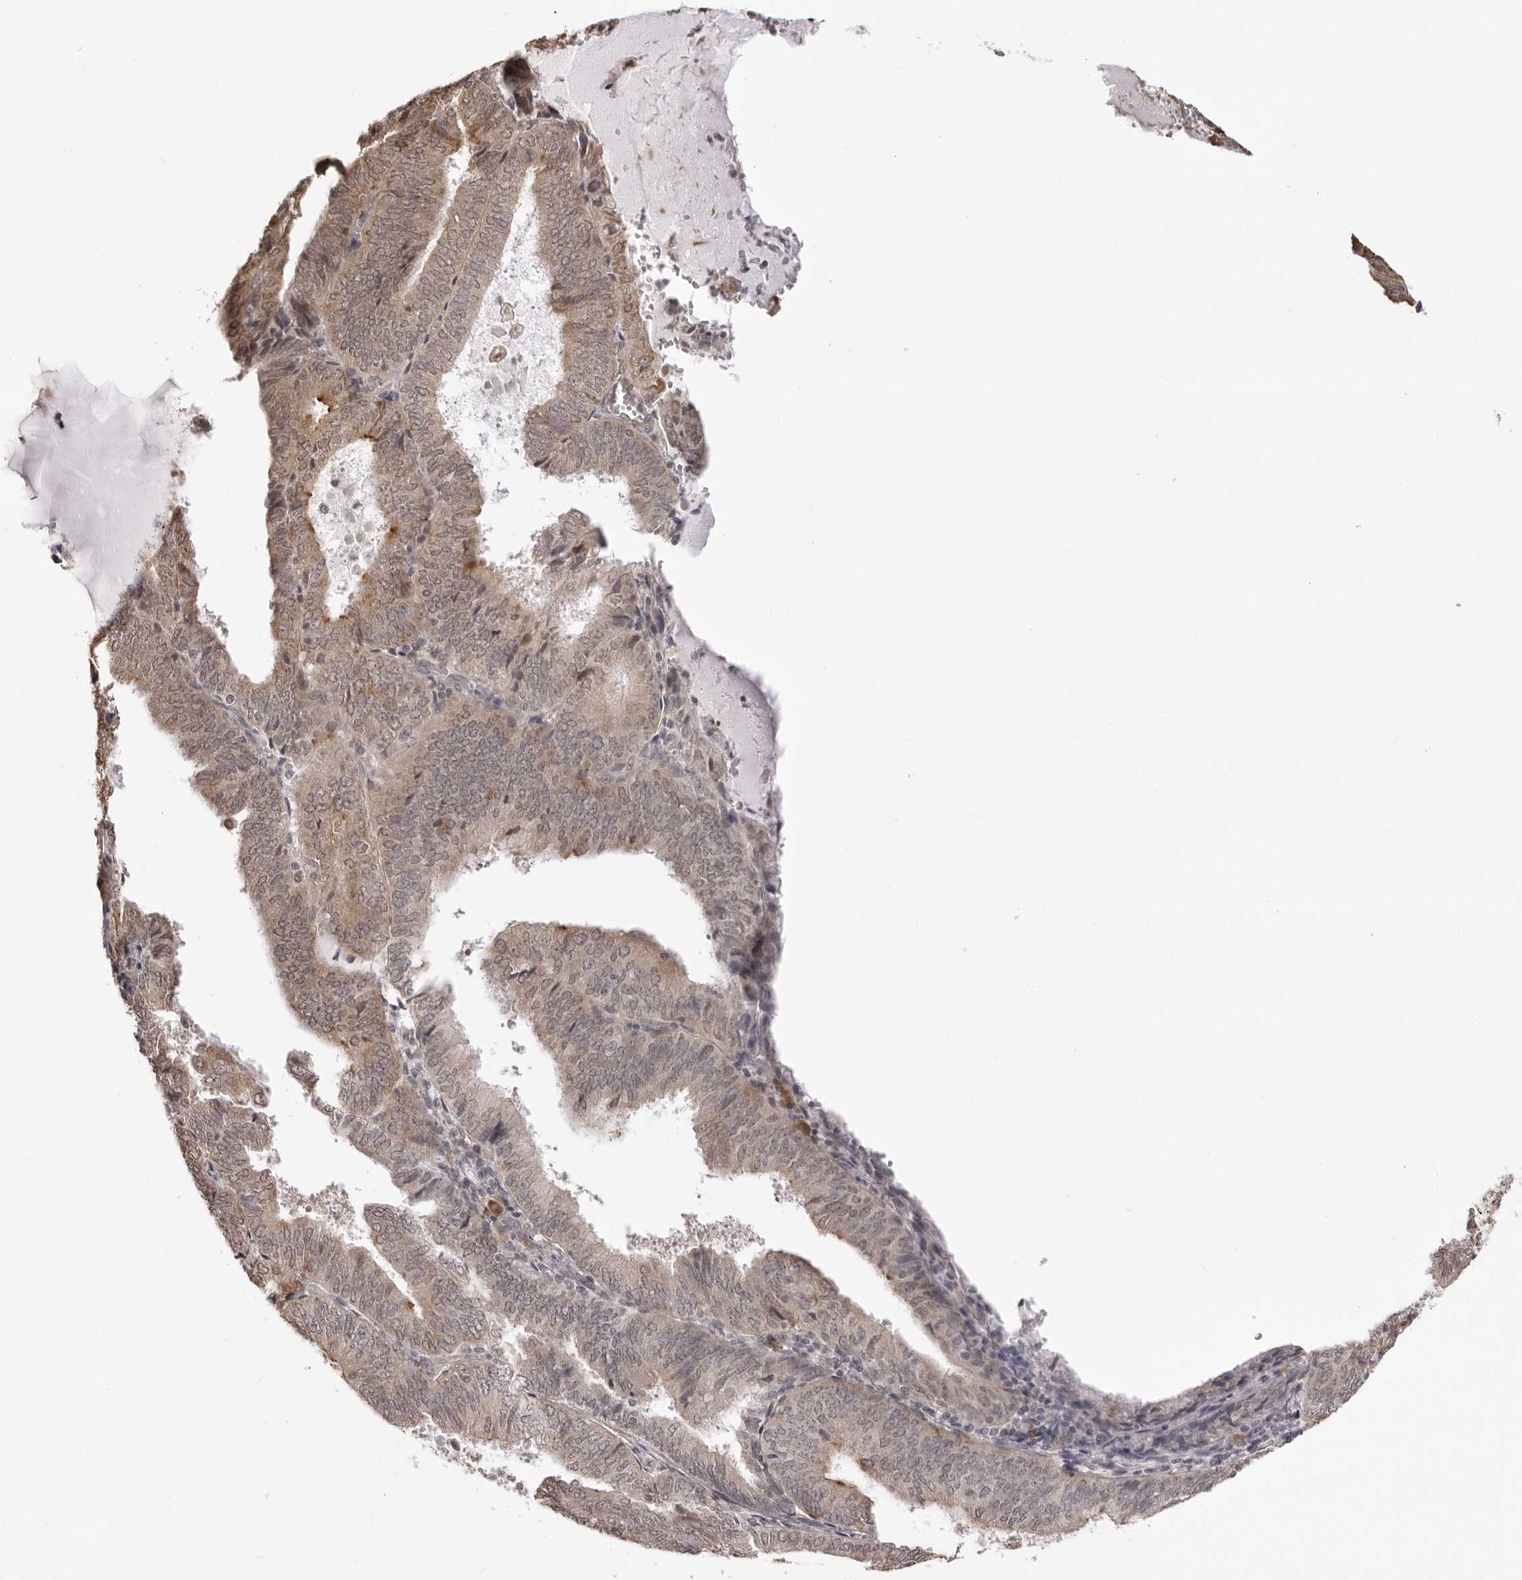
{"staining": {"intensity": "moderate", "quantity": "25%-75%", "location": "cytoplasmic/membranous"}, "tissue": "endometrial cancer", "cell_type": "Tumor cells", "image_type": "cancer", "snomed": [{"axis": "morphology", "description": "Adenocarcinoma, NOS"}, {"axis": "topography", "description": "Endometrium"}], "caption": "Protein staining demonstrates moderate cytoplasmic/membranous expression in approximately 25%-75% of tumor cells in adenocarcinoma (endometrial).", "gene": "ZC3H11A", "patient": {"sex": "female", "age": 81}}